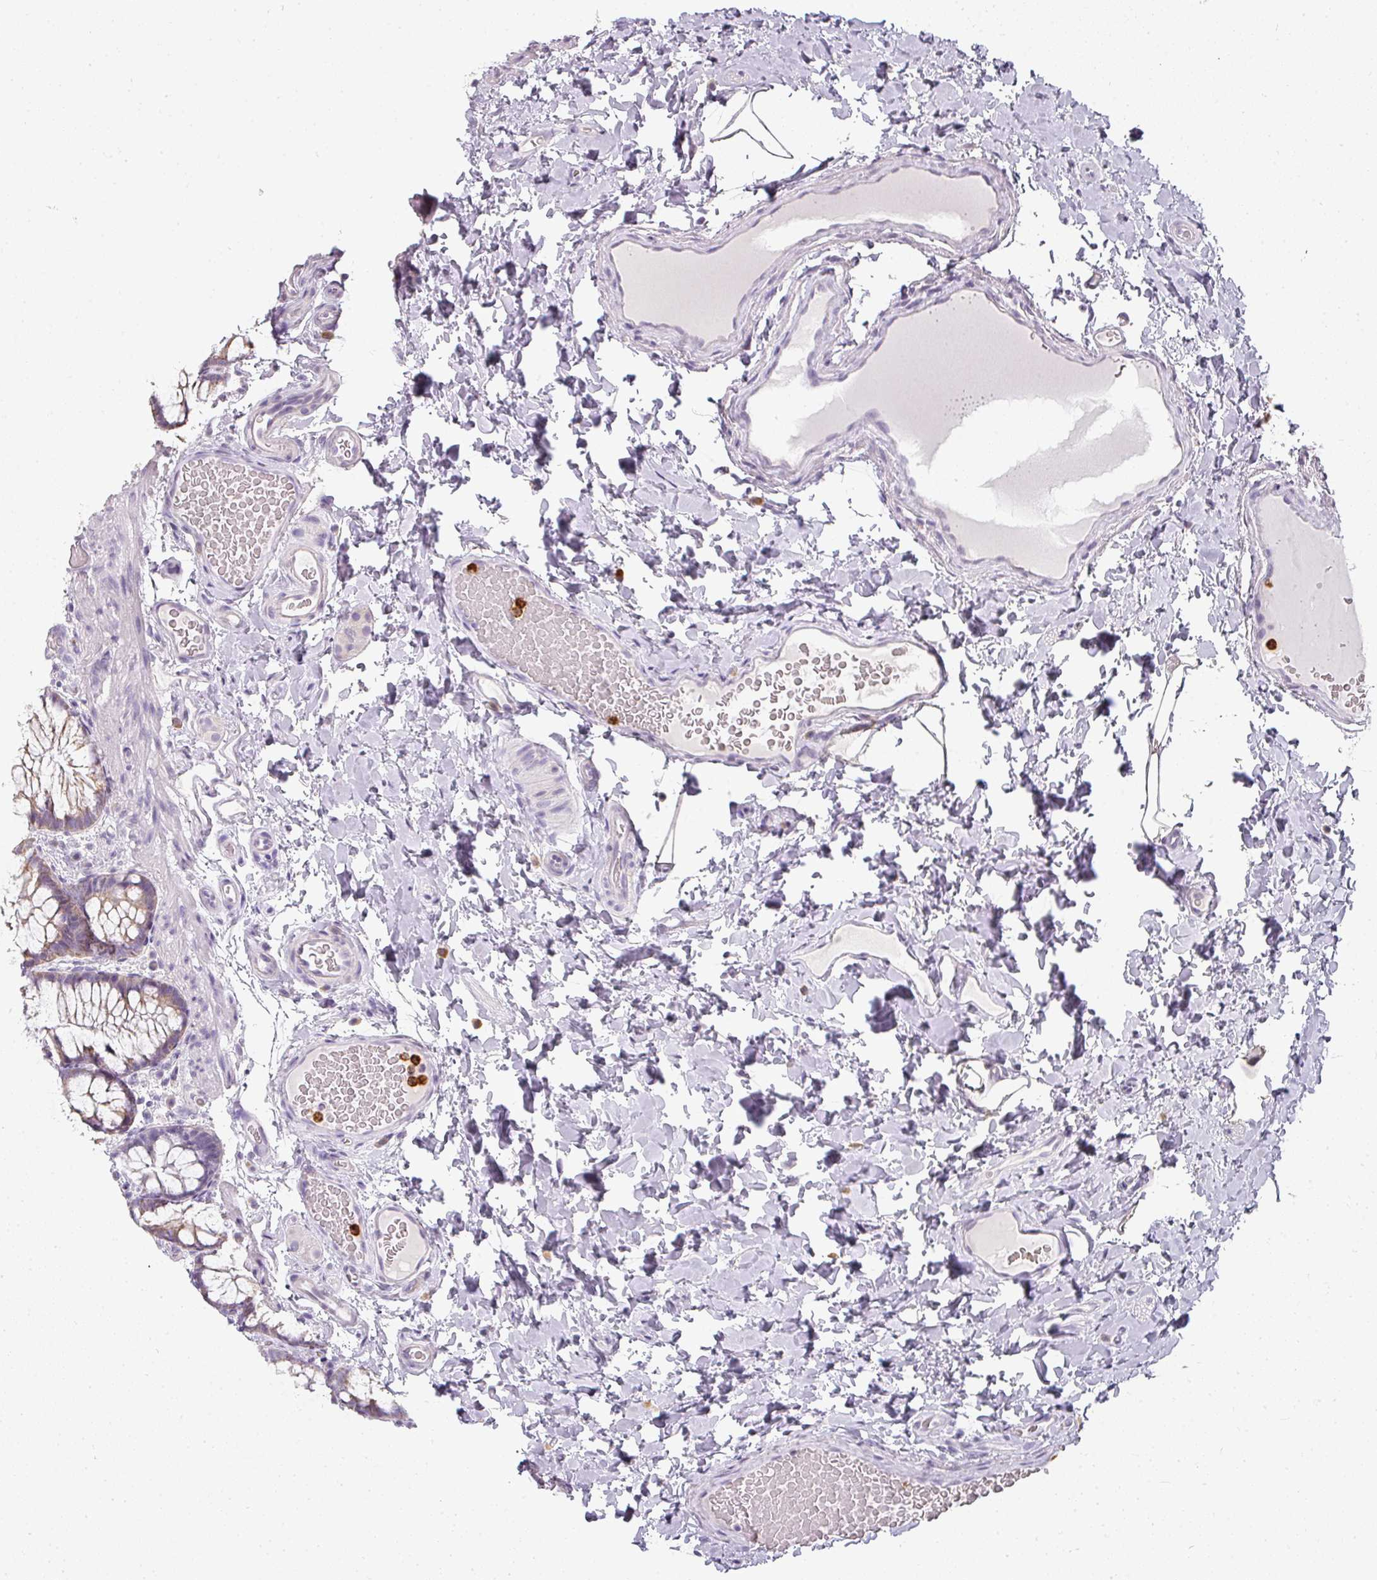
{"staining": {"intensity": "negative", "quantity": "none", "location": "none"}, "tissue": "colon", "cell_type": "Endothelial cells", "image_type": "normal", "snomed": [{"axis": "morphology", "description": "Normal tissue, NOS"}, {"axis": "topography", "description": "Colon"}], "caption": "This is an immunohistochemistry (IHC) photomicrograph of unremarkable human colon. There is no staining in endothelial cells.", "gene": "CAMP", "patient": {"sex": "male", "age": 46}}